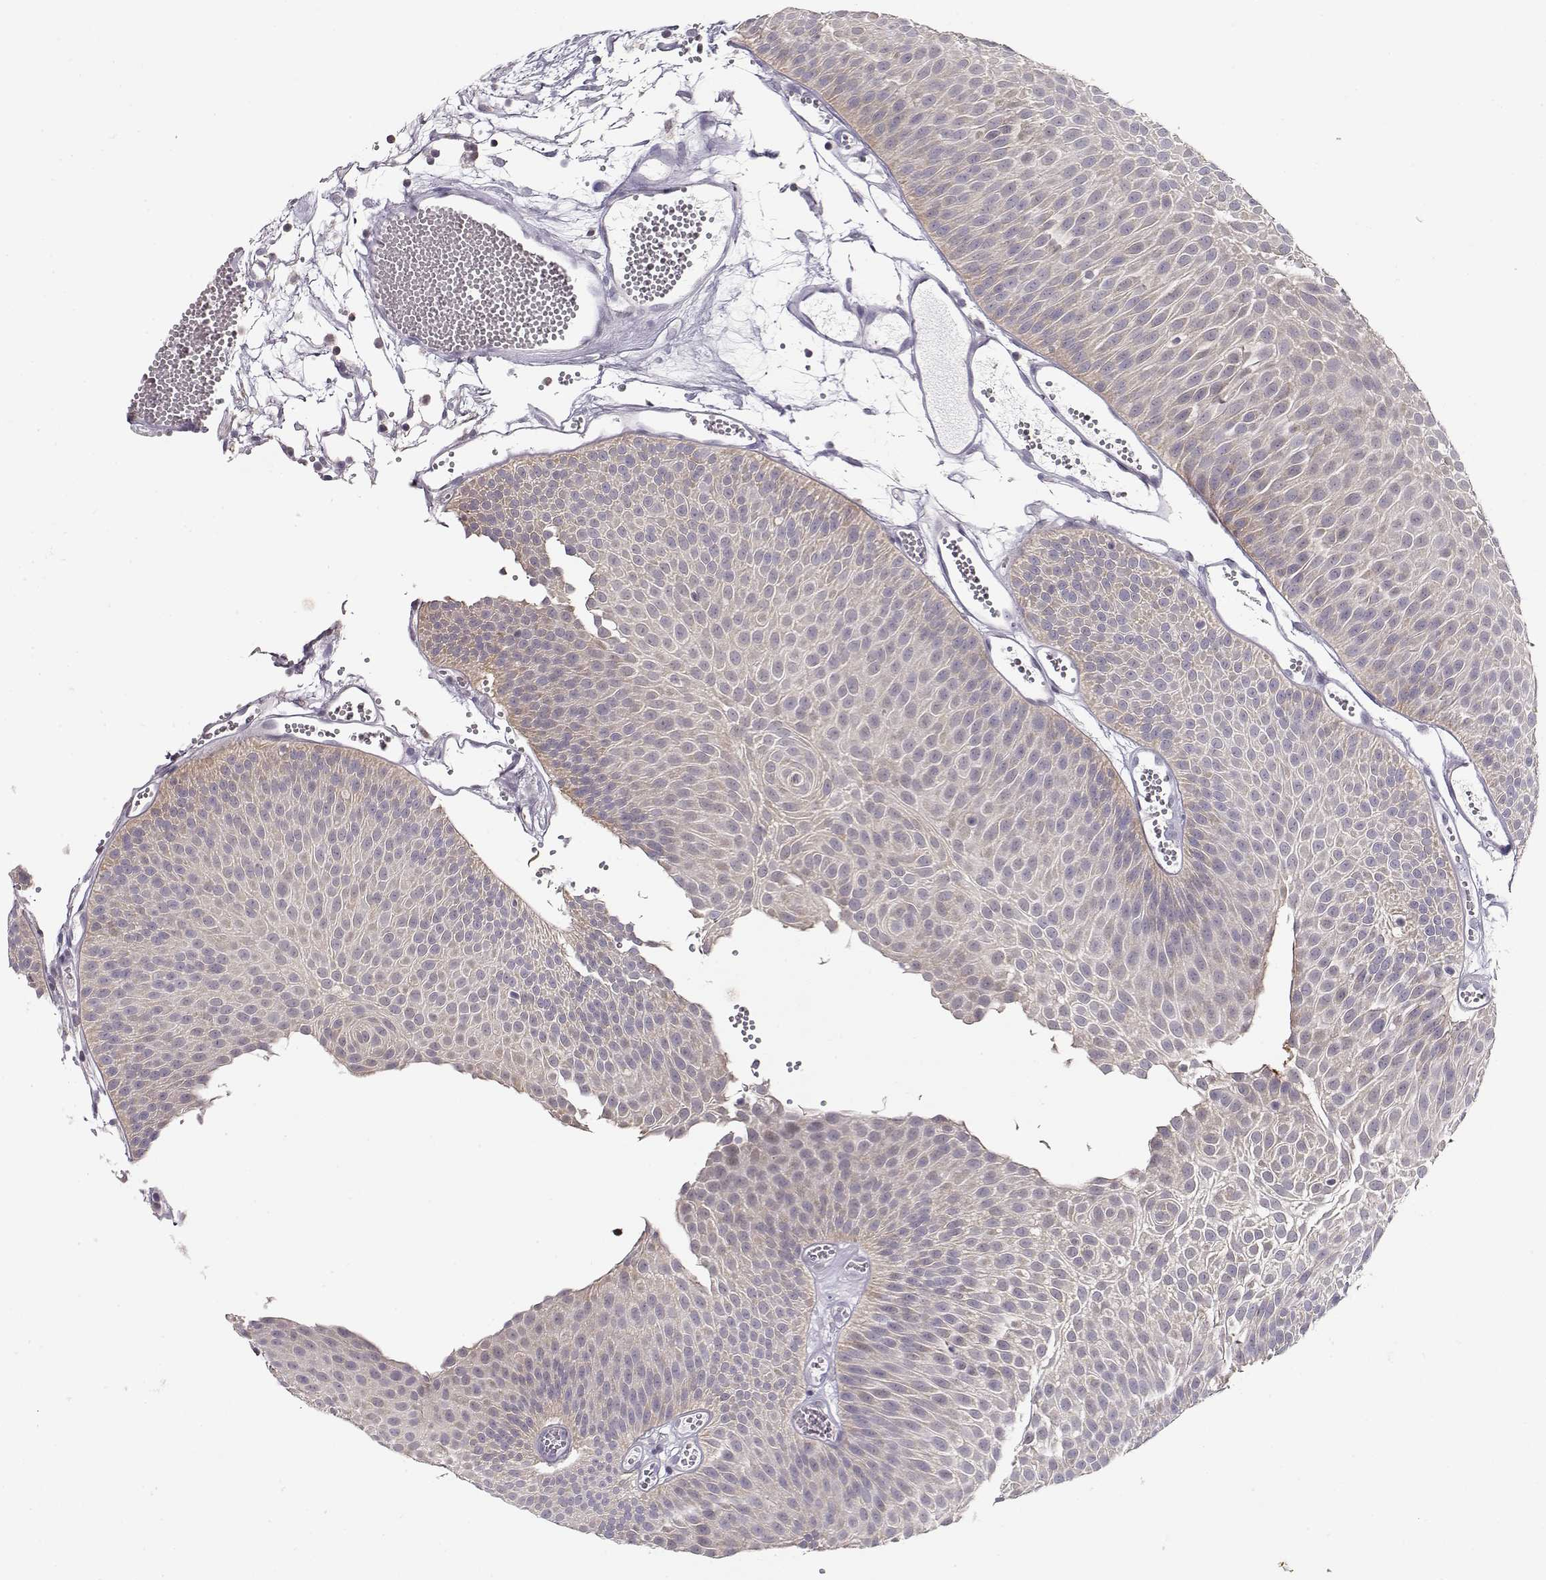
{"staining": {"intensity": "negative", "quantity": "none", "location": "none"}, "tissue": "urothelial cancer", "cell_type": "Tumor cells", "image_type": "cancer", "snomed": [{"axis": "morphology", "description": "Urothelial carcinoma, Low grade"}, {"axis": "topography", "description": "Urinary bladder"}], "caption": "This histopathology image is of low-grade urothelial carcinoma stained with immunohistochemistry (IHC) to label a protein in brown with the nuclei are counter-stained blue. There is no staining in tumor cells. Nuclei are stained in blue.", "gene": "TEPP", "patient": {"sex": "male", "age": 52}}